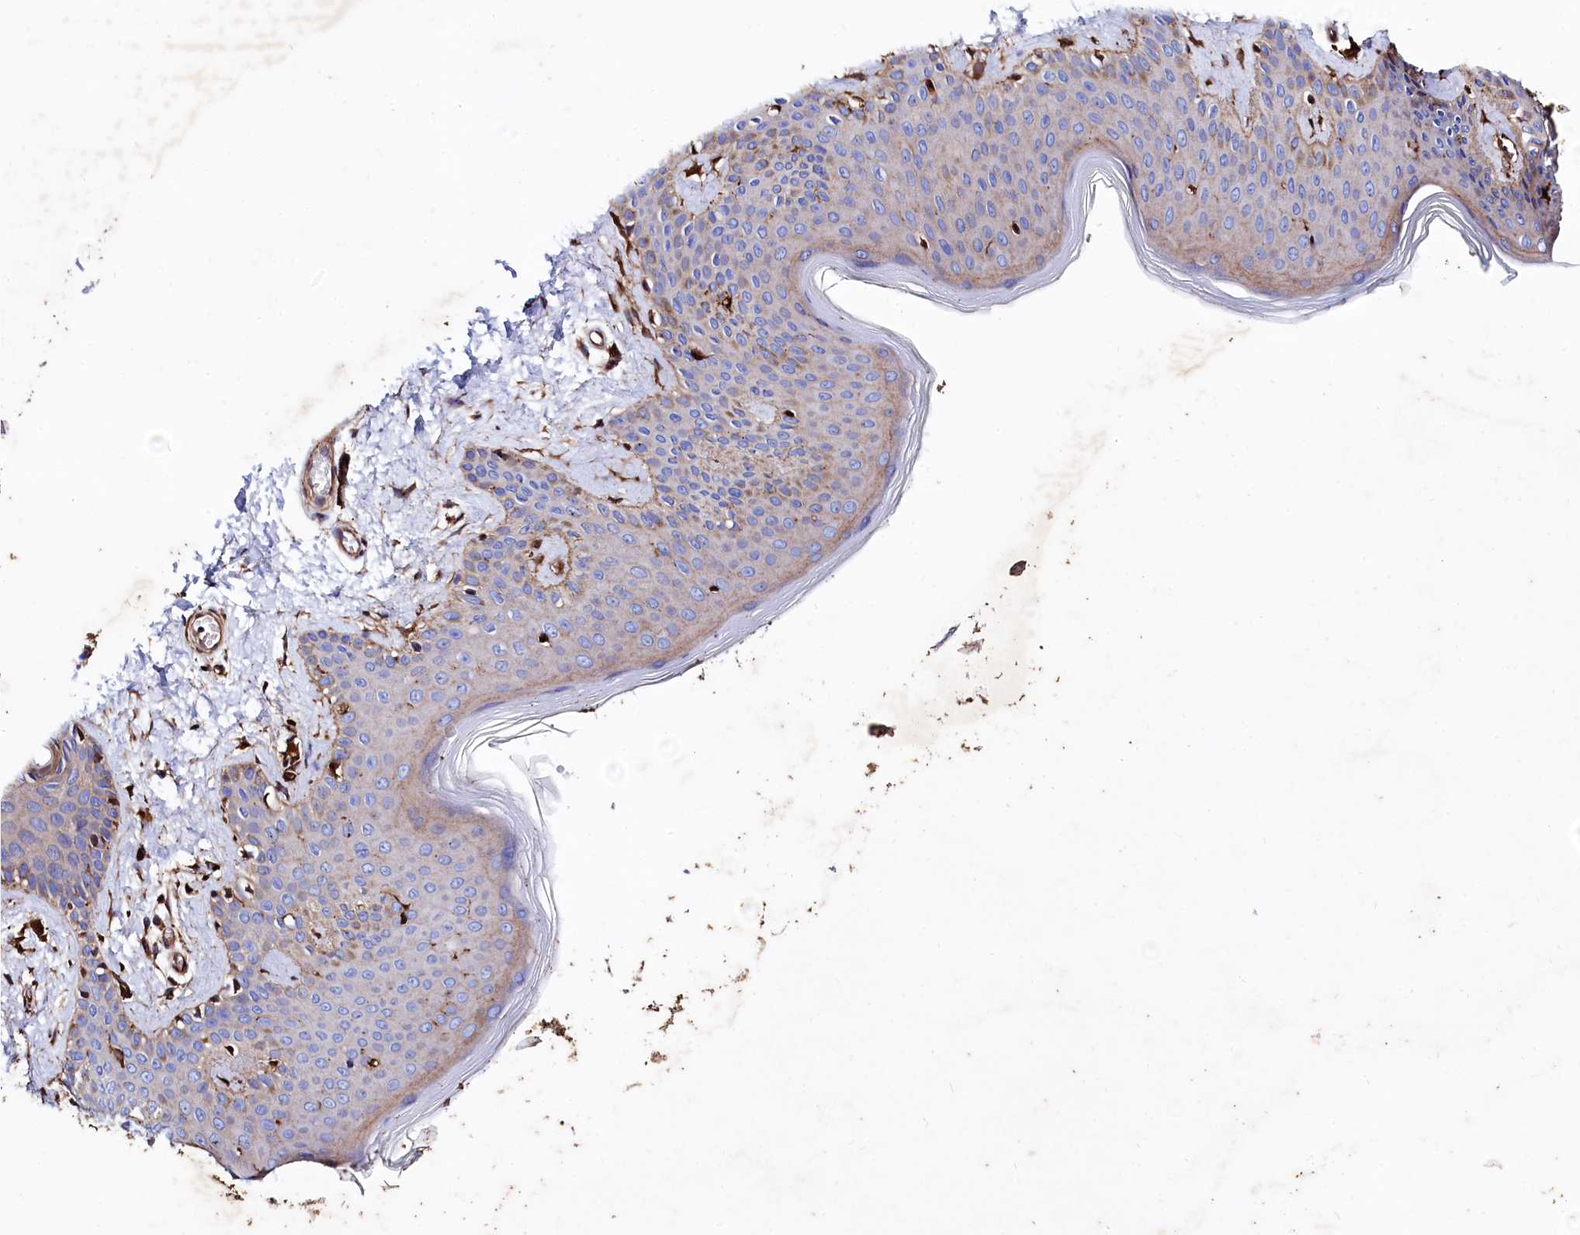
{"staining": {"intensity": "strong", "quantity": ">75%", "location": "cytoplasmic/membranous"}, "tissue": "skin", "cell_type": "Fibroblasts", "image_type": "normal", "snomed": [{"axis": "morphology", "description": "Normal tissue, NOS"}, {"axis": "topography", "description": "Skin"}], "caption": "Strong cytoplasmic/membranous expression is seen in approximately >75% of fibroblasts in unremarkable skin. The staining was performed using DAB (3,3'-diaminobenzidine), with brown indicating positive protein expression. Nuclei are stained blue with hematoxylin.", "gene": "STAMBPL1", "patient": {"sex": "male", "age": 36}}